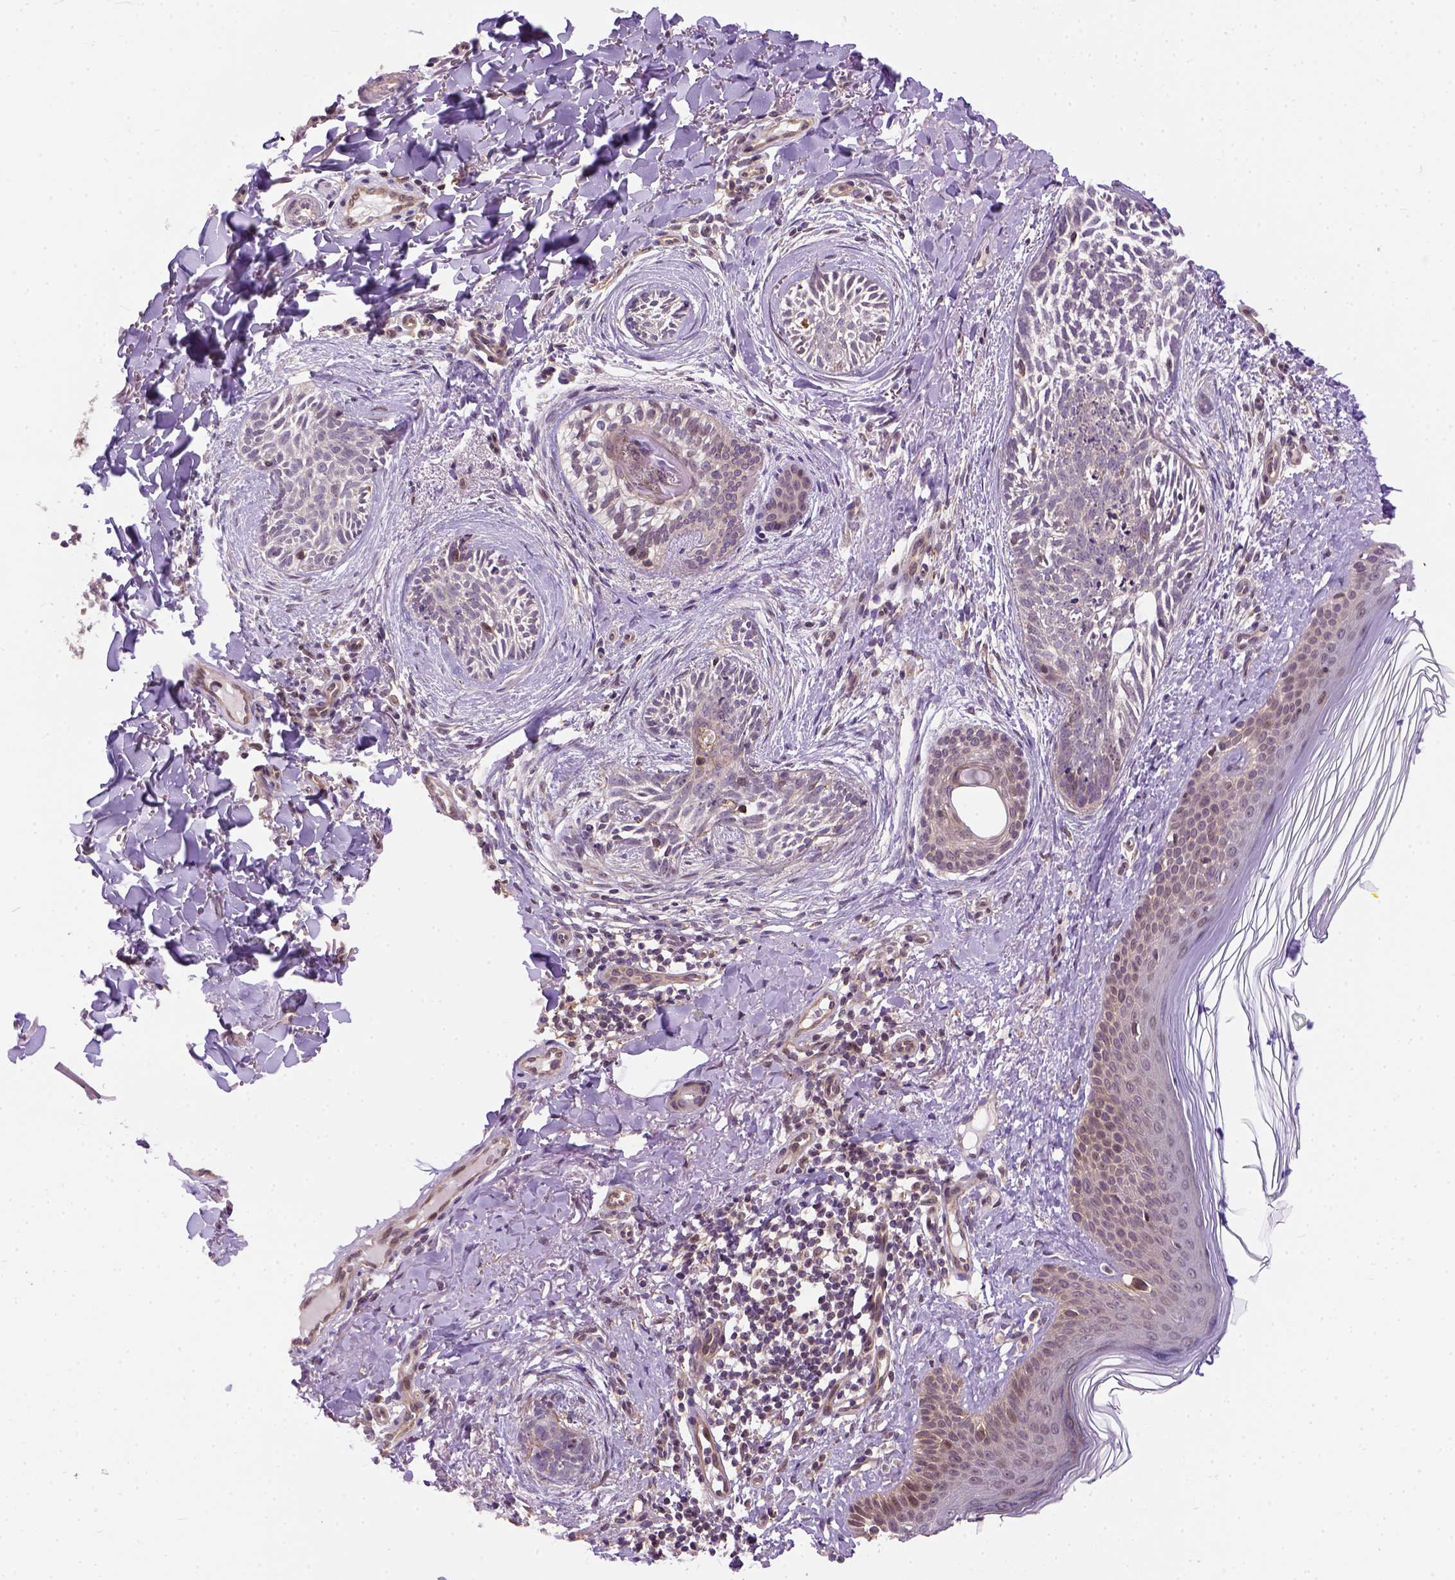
{"staining": {"intensity": "weak", "quantity": "<25%", "location": "cytoplasmic/membranous"}, "tissue": "skin cancer", "cell_type": "Tumor cells", "image_type": "cancer", "snomed": [{"axis": "morphology", "description": "Basal cell carcinoma"}, {"axis": "topography", "description": "Skin"}], "caption": "Immunohistochemistry (IHC) of skin basal cell carcinoma displays no expression in tumor cells.", "gene": "KAZN", "patient": {"sex": "female", "age": 68}}